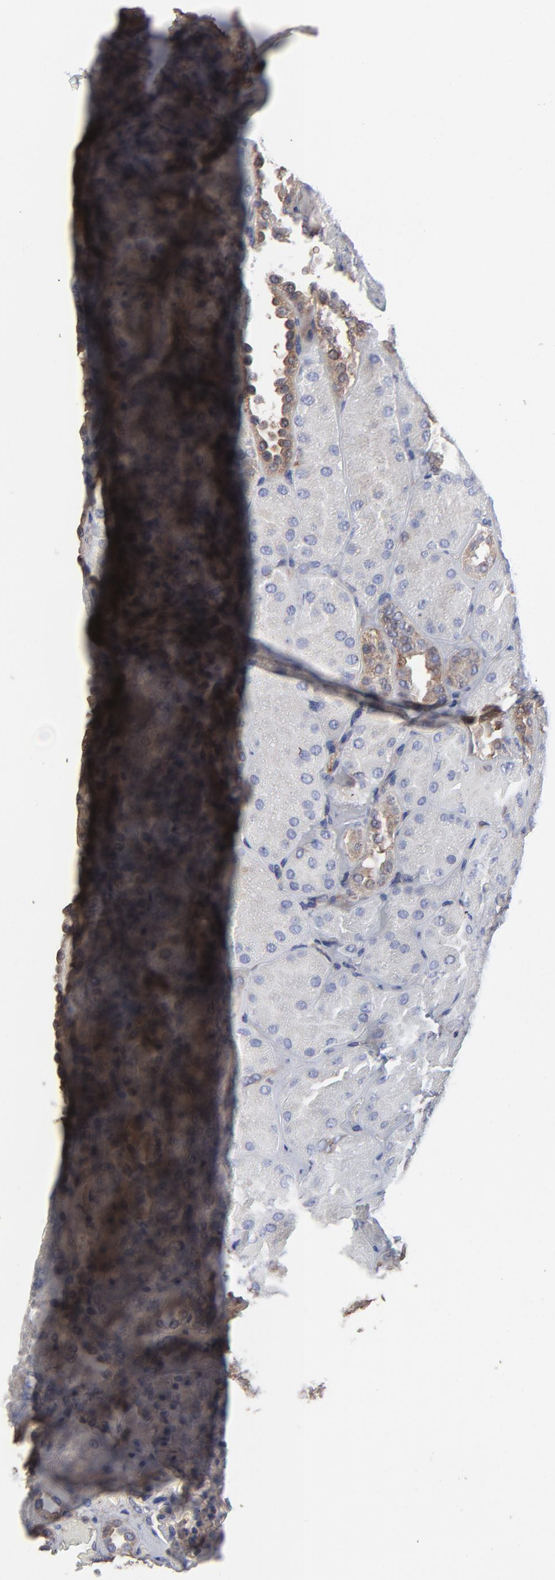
{"staining": {"intensity": "negative", "quantity": "none", "location": "none"}, "tissue": "kidney", "cell_type": "Cells in glomeruli", "image_type": "normal", "snomed": [{"axis": "morphology", "description": "Normal tissue, NOS"}, {"axis": "topography", "description": "Kidney"}], "caption": "DAB immunohistochemical staining of unremarkable human kidney displays no significant staining in cells in glomeruli.", "gene": "NFKBIA", "patient": {"sex": "male", "age": 28}}